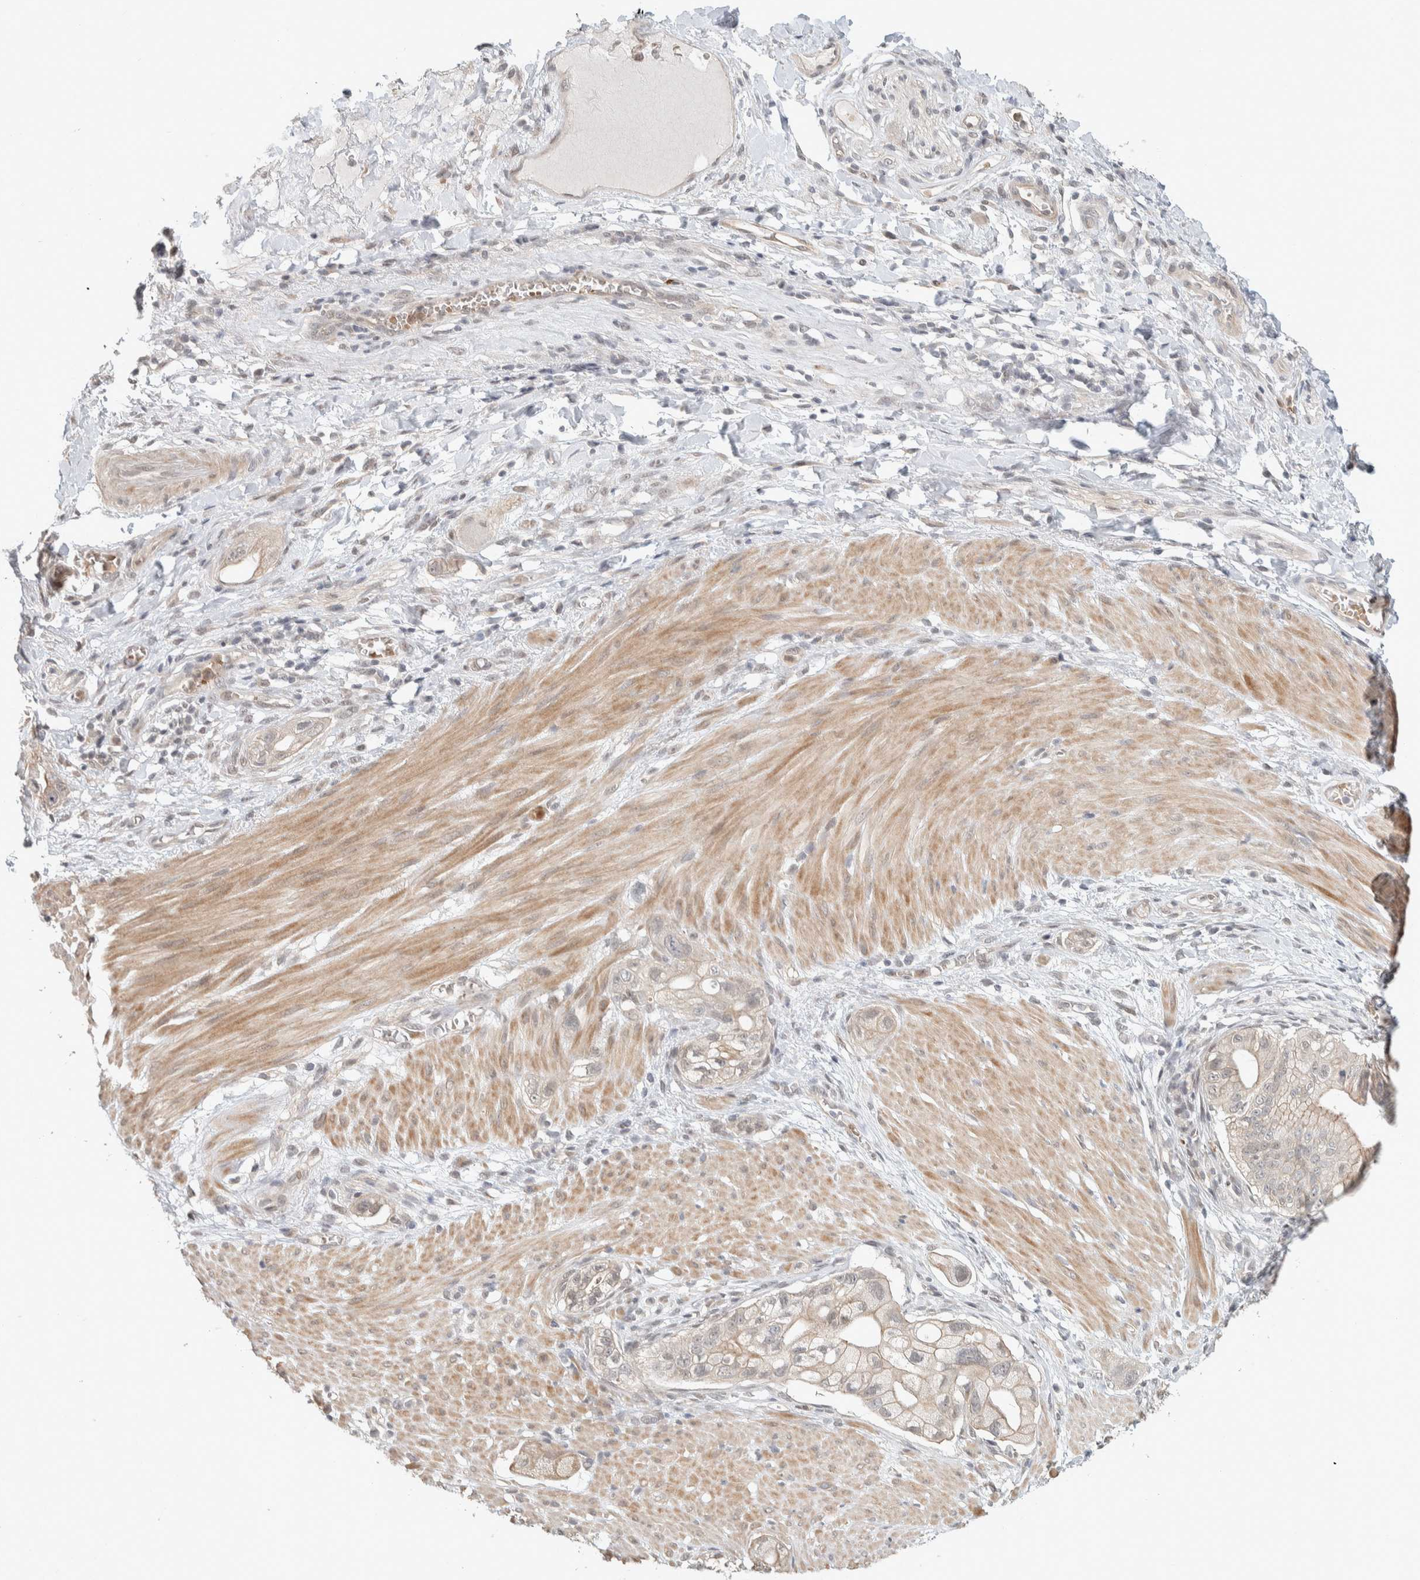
{"staining": {"intensity": "negative", "quantity": "none", "location": "none"}, "tissue": "stomach cancer", "cell_type": "Tumor cells", "image_type": "cancer", "snomed": [{"axis": "morphology", "description": "Adenocarcinoma, NOS"}, {"axis": "topography", "description": "Stomach"}, {"axis": "topography", "description": "Stomach, lower"}], "caption": "An immunohistochemistry (IHC) image of stomach cancer is shown. There is no staining in tumor cells of stomach cancer.", "gene": "ZBTB2", "patient": {"sex": "female", "age": 48}}